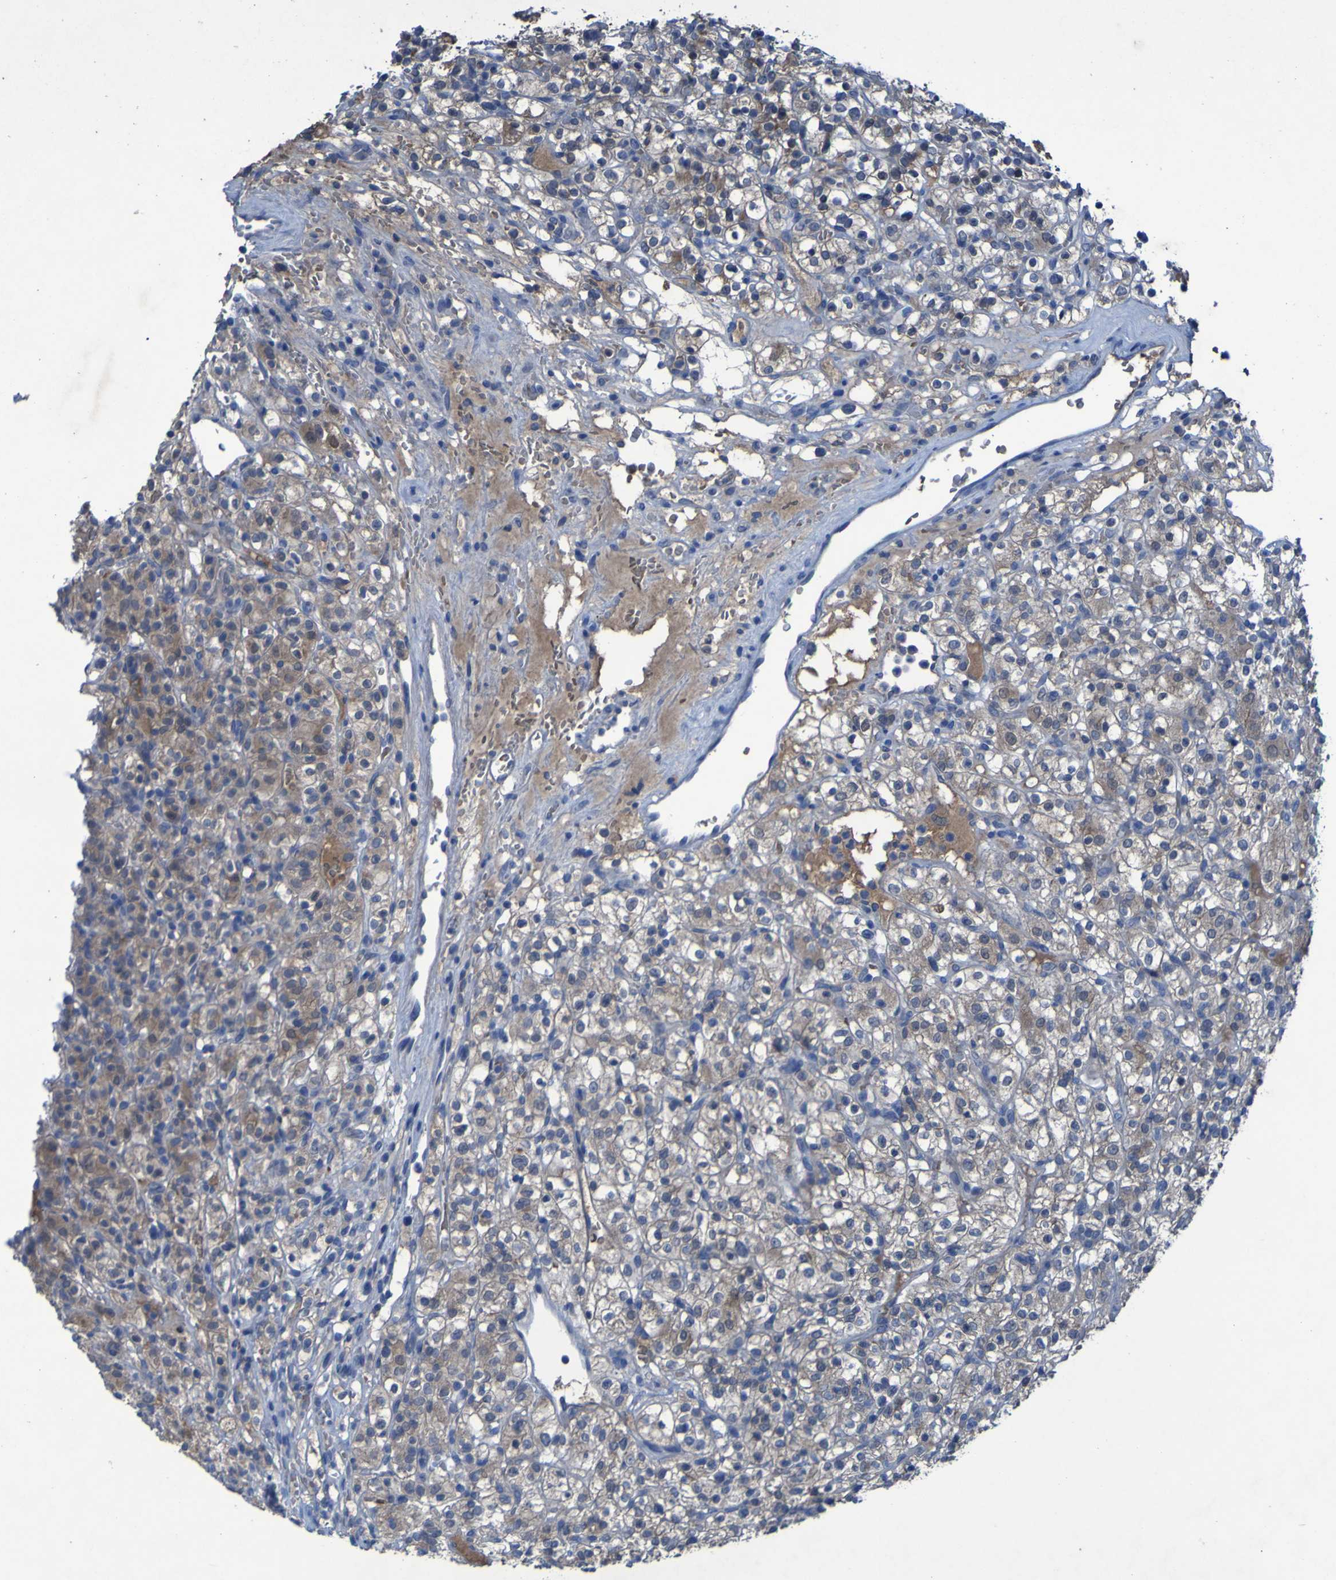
{"staining": {"intensity": "negative", "quantity": "none", "location": "none"}, "tissue": "renal cancer", "cell_type": "Tumor cells", "image_type": "cancer", "snomed": [{"axis": "morphology", "description": "Normal tissue, NOS"}, {"axis": "morphology", "description": "Adenocarcinoma, NOS"}, {"axis": "topography", "description": "Kidney"}], "caption": "Micrograph shows no protein positivity in tumor cells of adenocarcinoma (renal) tissue. Nuclei are stained in blue.", "gene": "SGK2", "patient": {"sex": "female", "age": 72}}